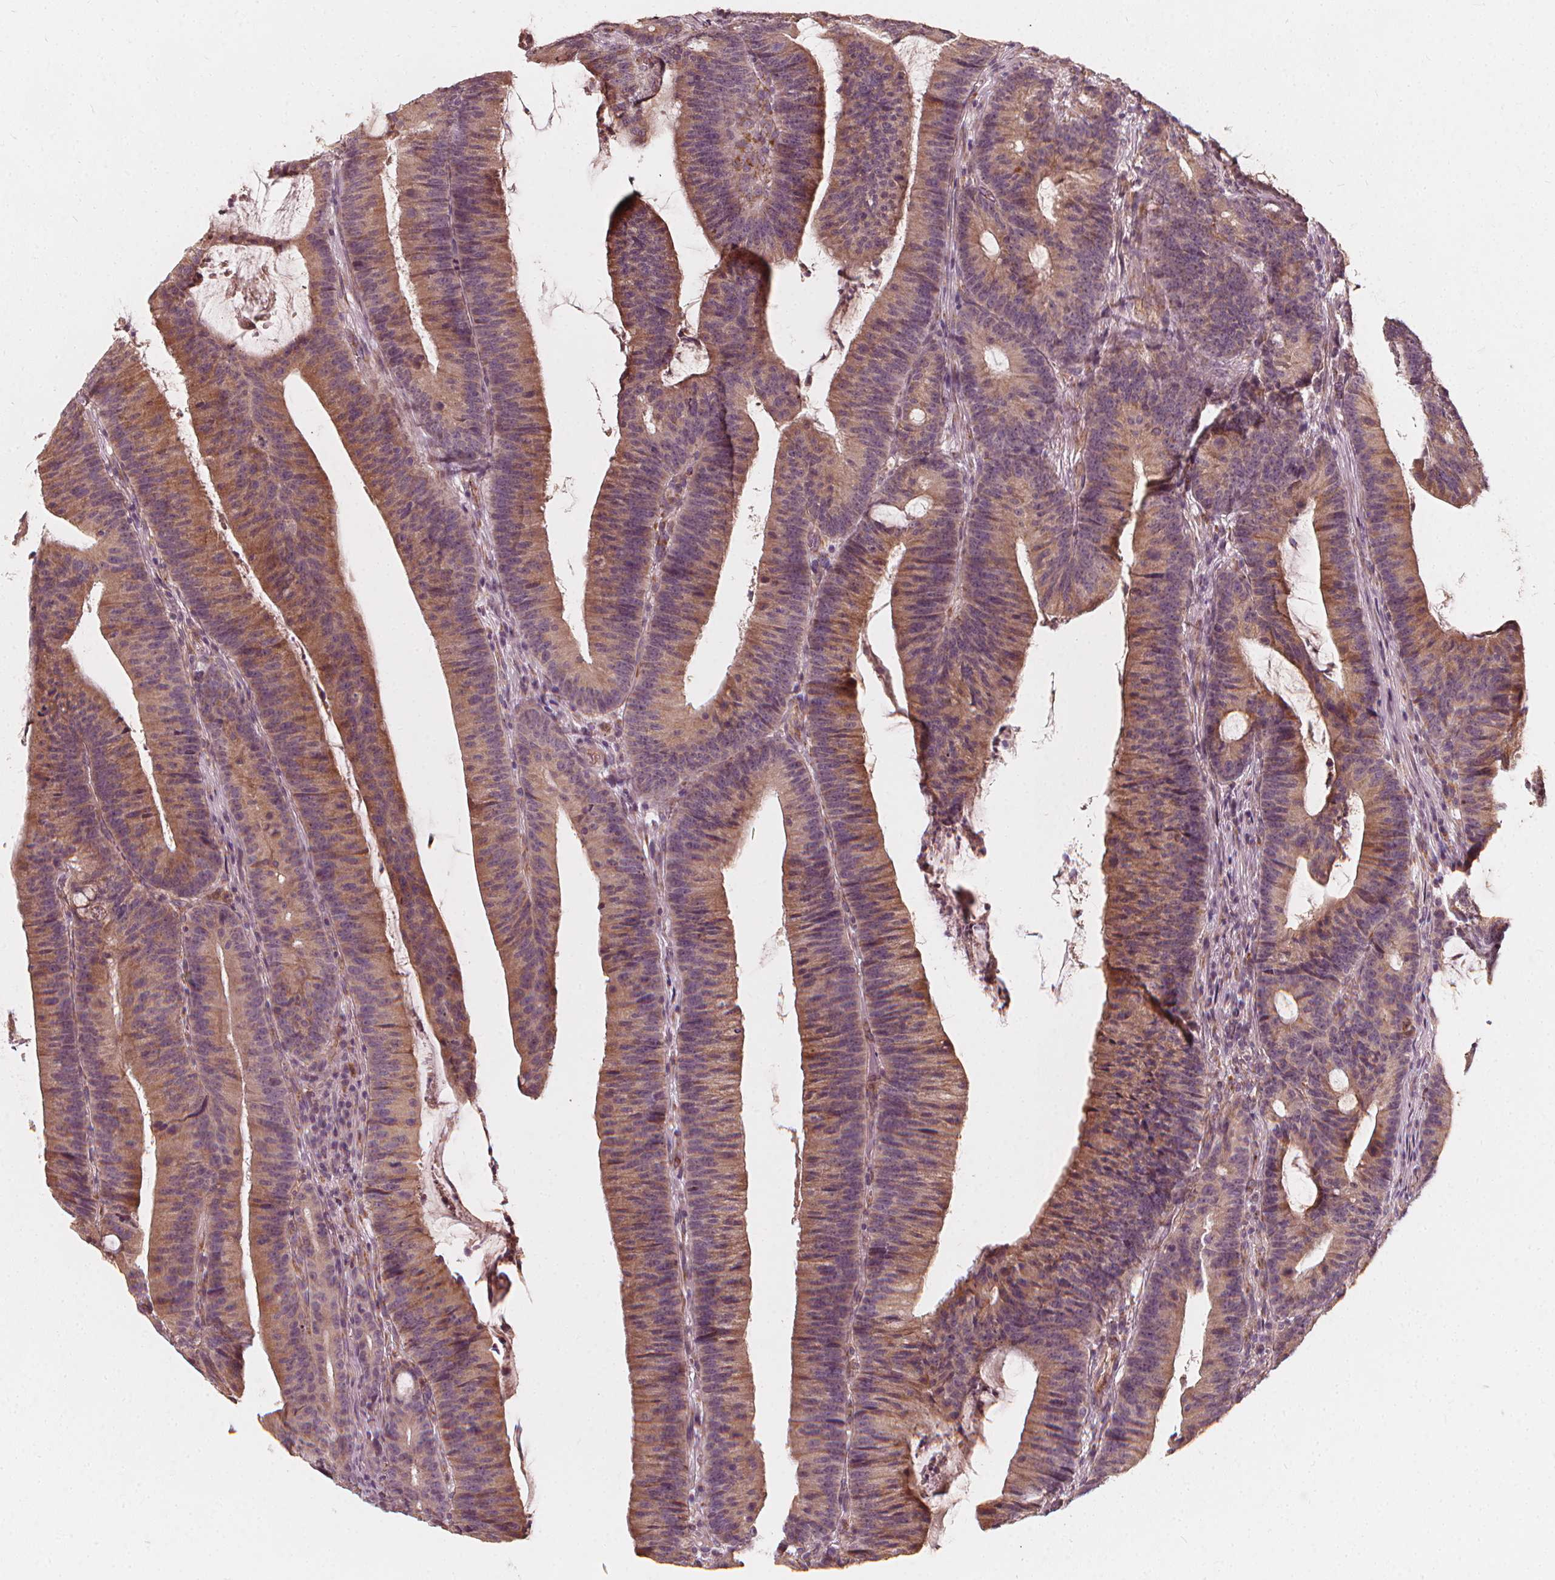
{"staining": {"intensity": "moderate", "quantity": "25%-75%", "location": "cytoplasmic/membranous"}, "tissue": "colorectal cancer", "cell_type": "Tumor cells", "image_type": "cancer", "snomed": [{"axis": "morphology", "description": "Adenocarcinoma, NOS"}, {"axis": "topography", "description": "Colon"}], "caption": "A photomicrograph of colorectal cancer (adenocarcinoma) stained for a protein displays moderate cytoplasmic/membranous brown staining in tumor cells.", "gene": "NPC1L1", "patient": {"sex": "female", "age": 78}}